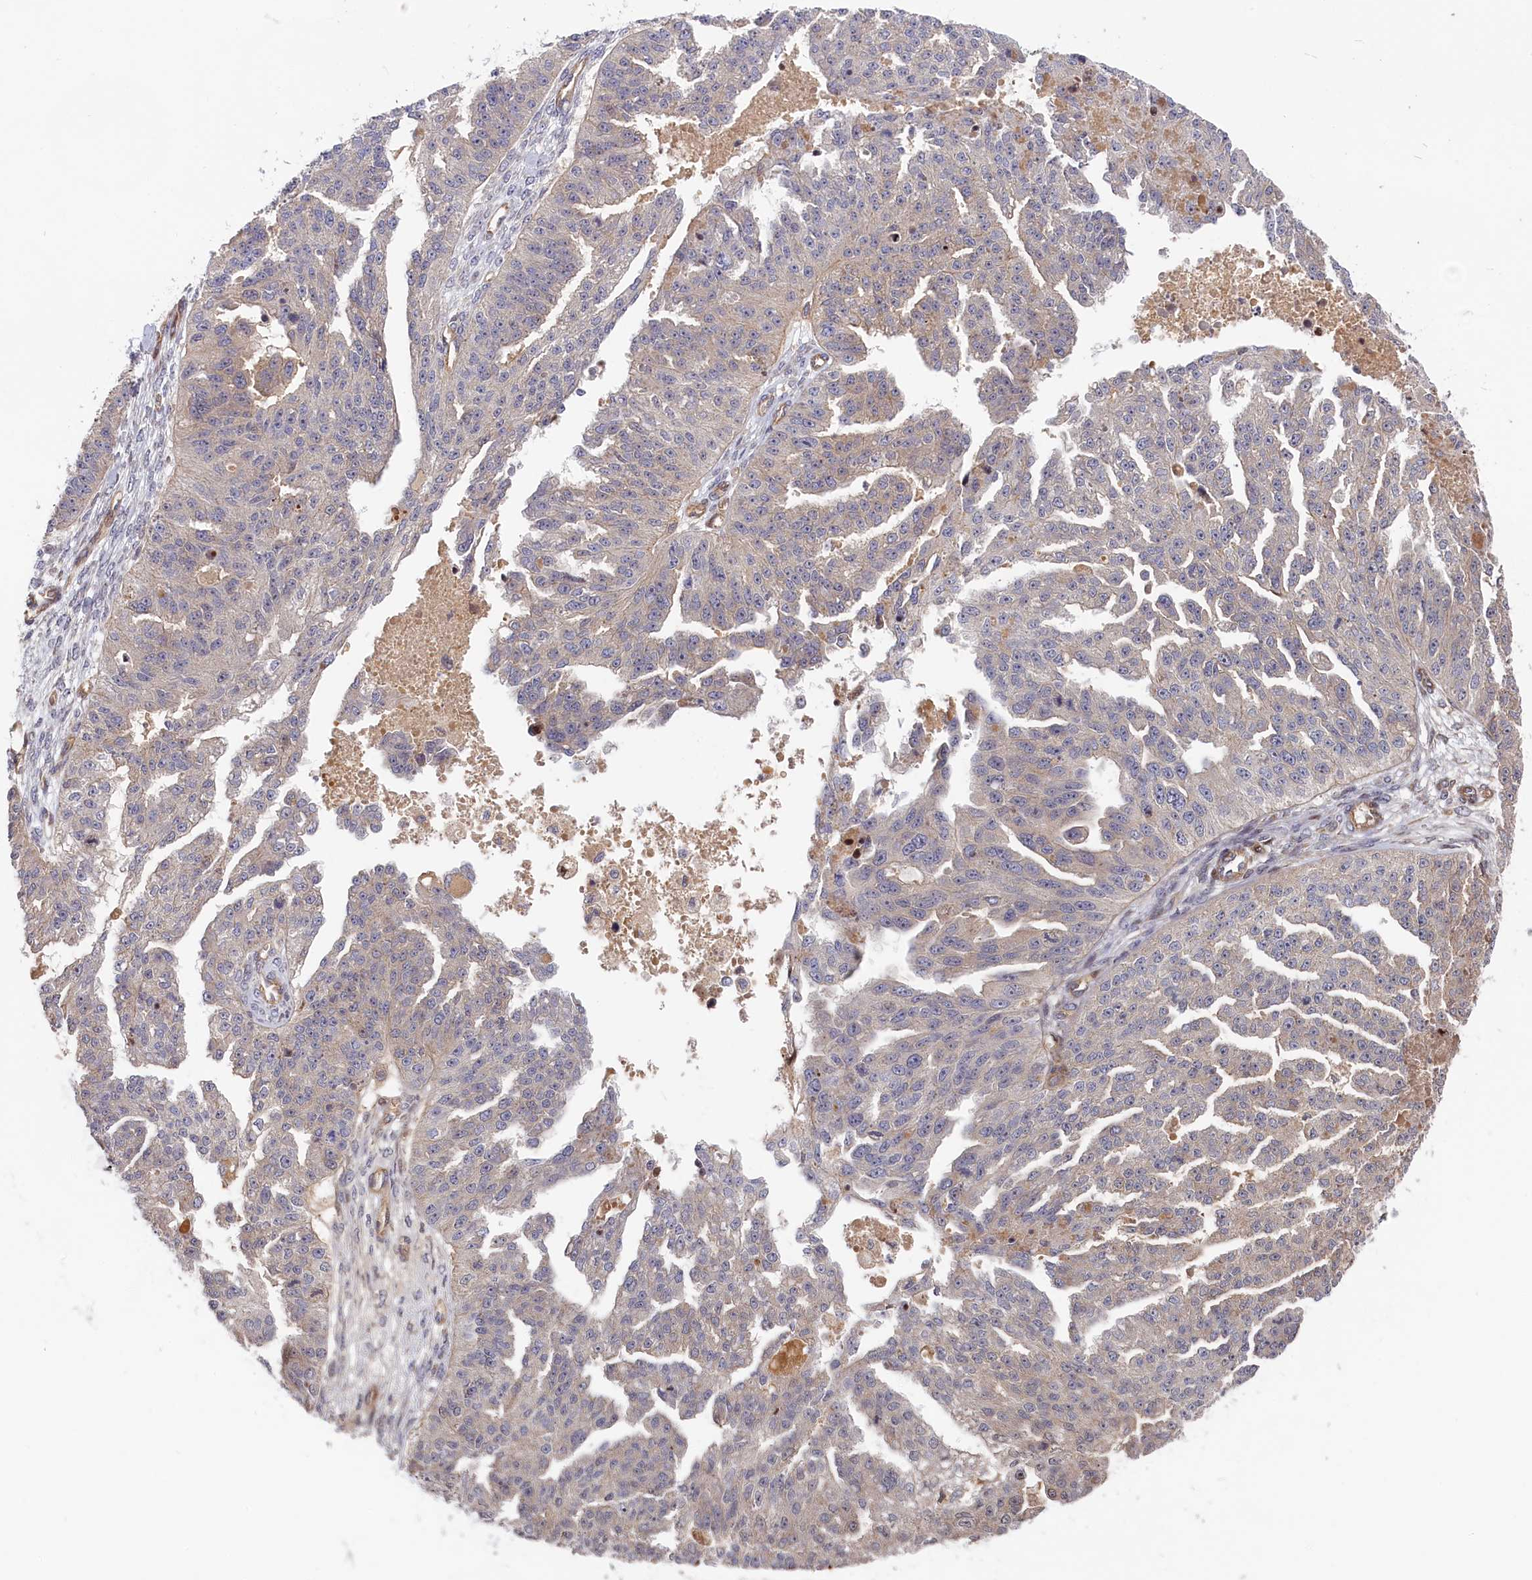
{"staining": {"intensity": "negative", "quantity": "none", "location": "none"}, "tissue": "ovarian cancer", "cell_type": "Tumor cells", "image_type": "cancer", "snomed": [{"axis": "morphology", "description": "Cystadenocarcinoma, serous, NOS"}, {"axis": "topography", "description": "Ovary"}], "caption": "Serous cystadenocarcinoma (ovarian) was stained to show a protein in brown. There is no significant expression in tumor cells.", "gene": "CEP44", "patient": {"sex": "female", "age": 58}}